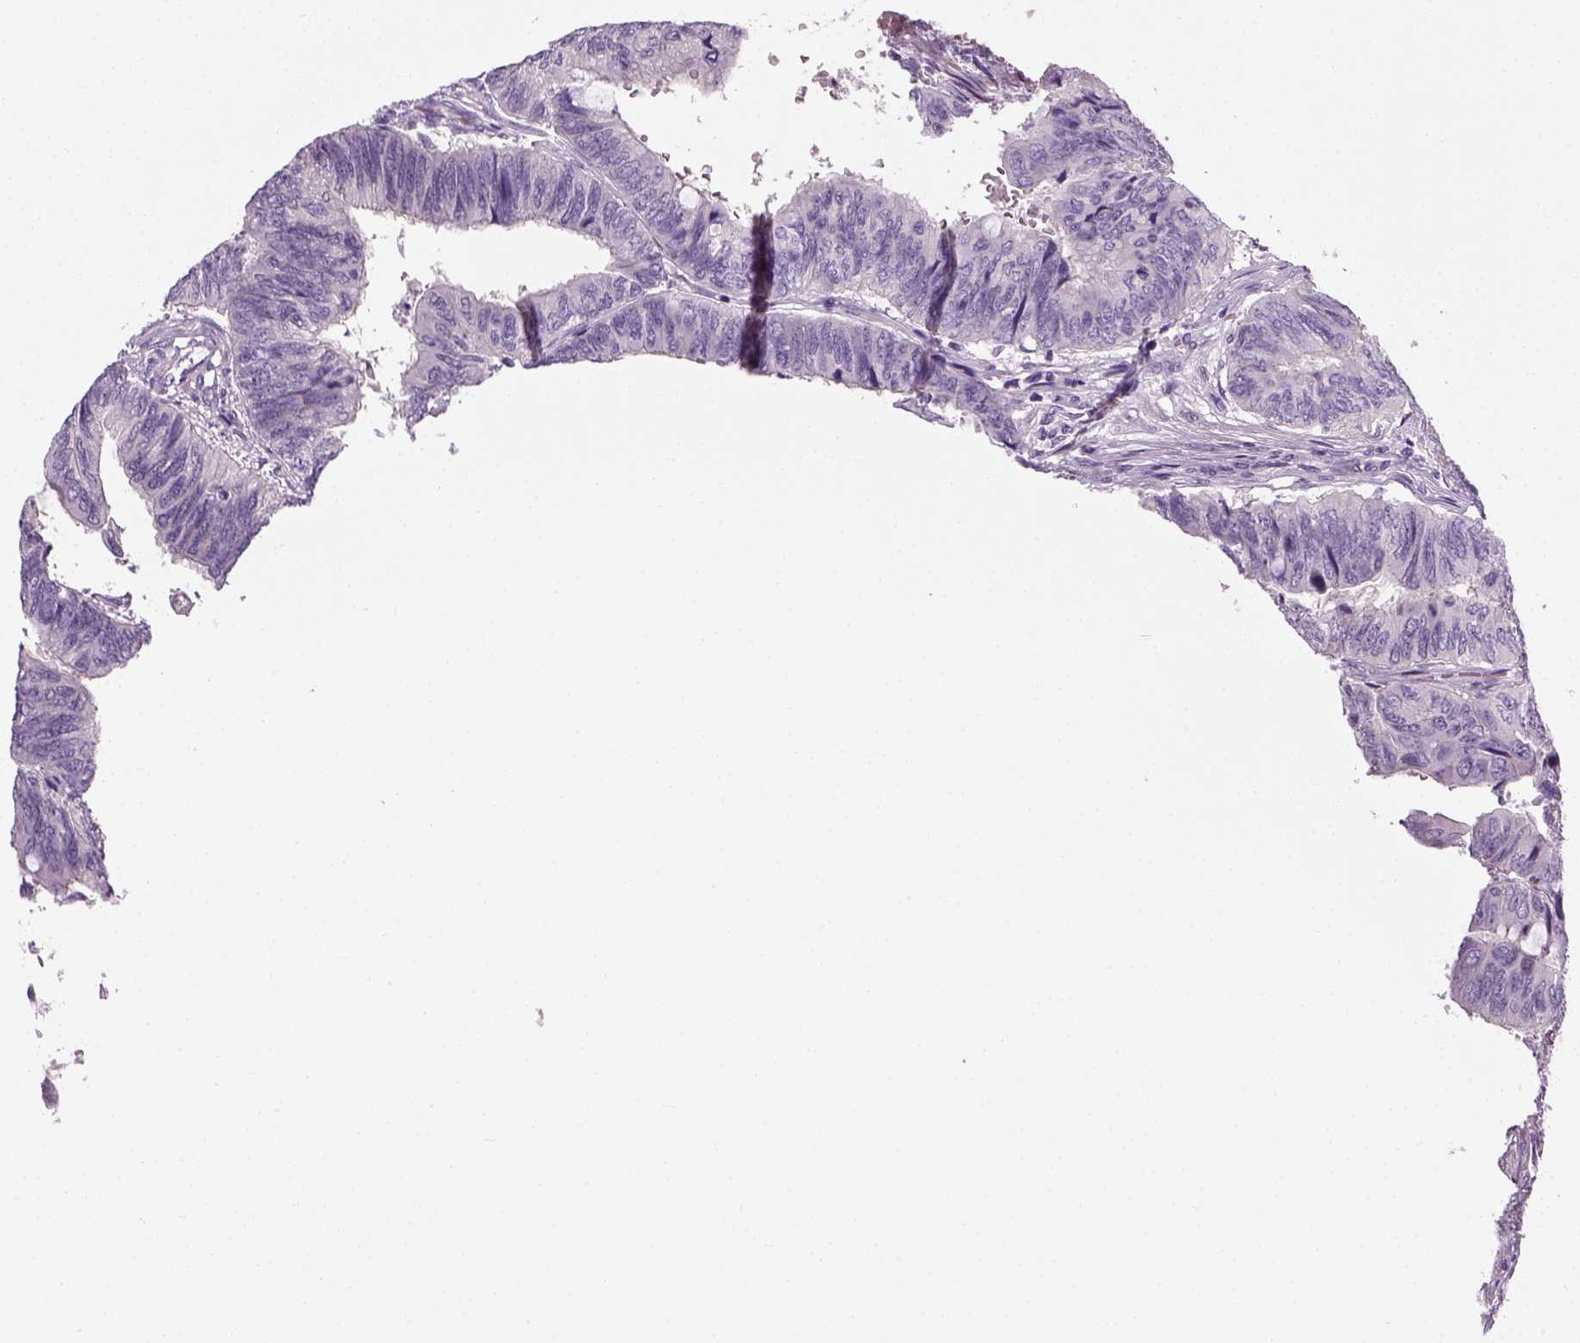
{"staining": {"intensity": "negative", "quantity": "none", "location": "none"}, "tissue": "colorectal cancer", "cell_type": "Tumor cells", "image_type": "cancer", "snomed": [{"axis": "morphology", "description": "Normal tissue, NOS"}, {"axis": "morphology", "description": "Adenocarcinoma, NOS"}, {"axis": "topography", "description": "Rectum"}, {"axis": "topography", "description": "Peripheral nerve tissue"}], "caption": "Human adenocarcinoma (colorectal) stained for a protein using immunohistochemistry (IHC) reveals no positivity in tumor cells.", "gene": "ELOVL3", "patient": {"sex": "male", "age": 92}}